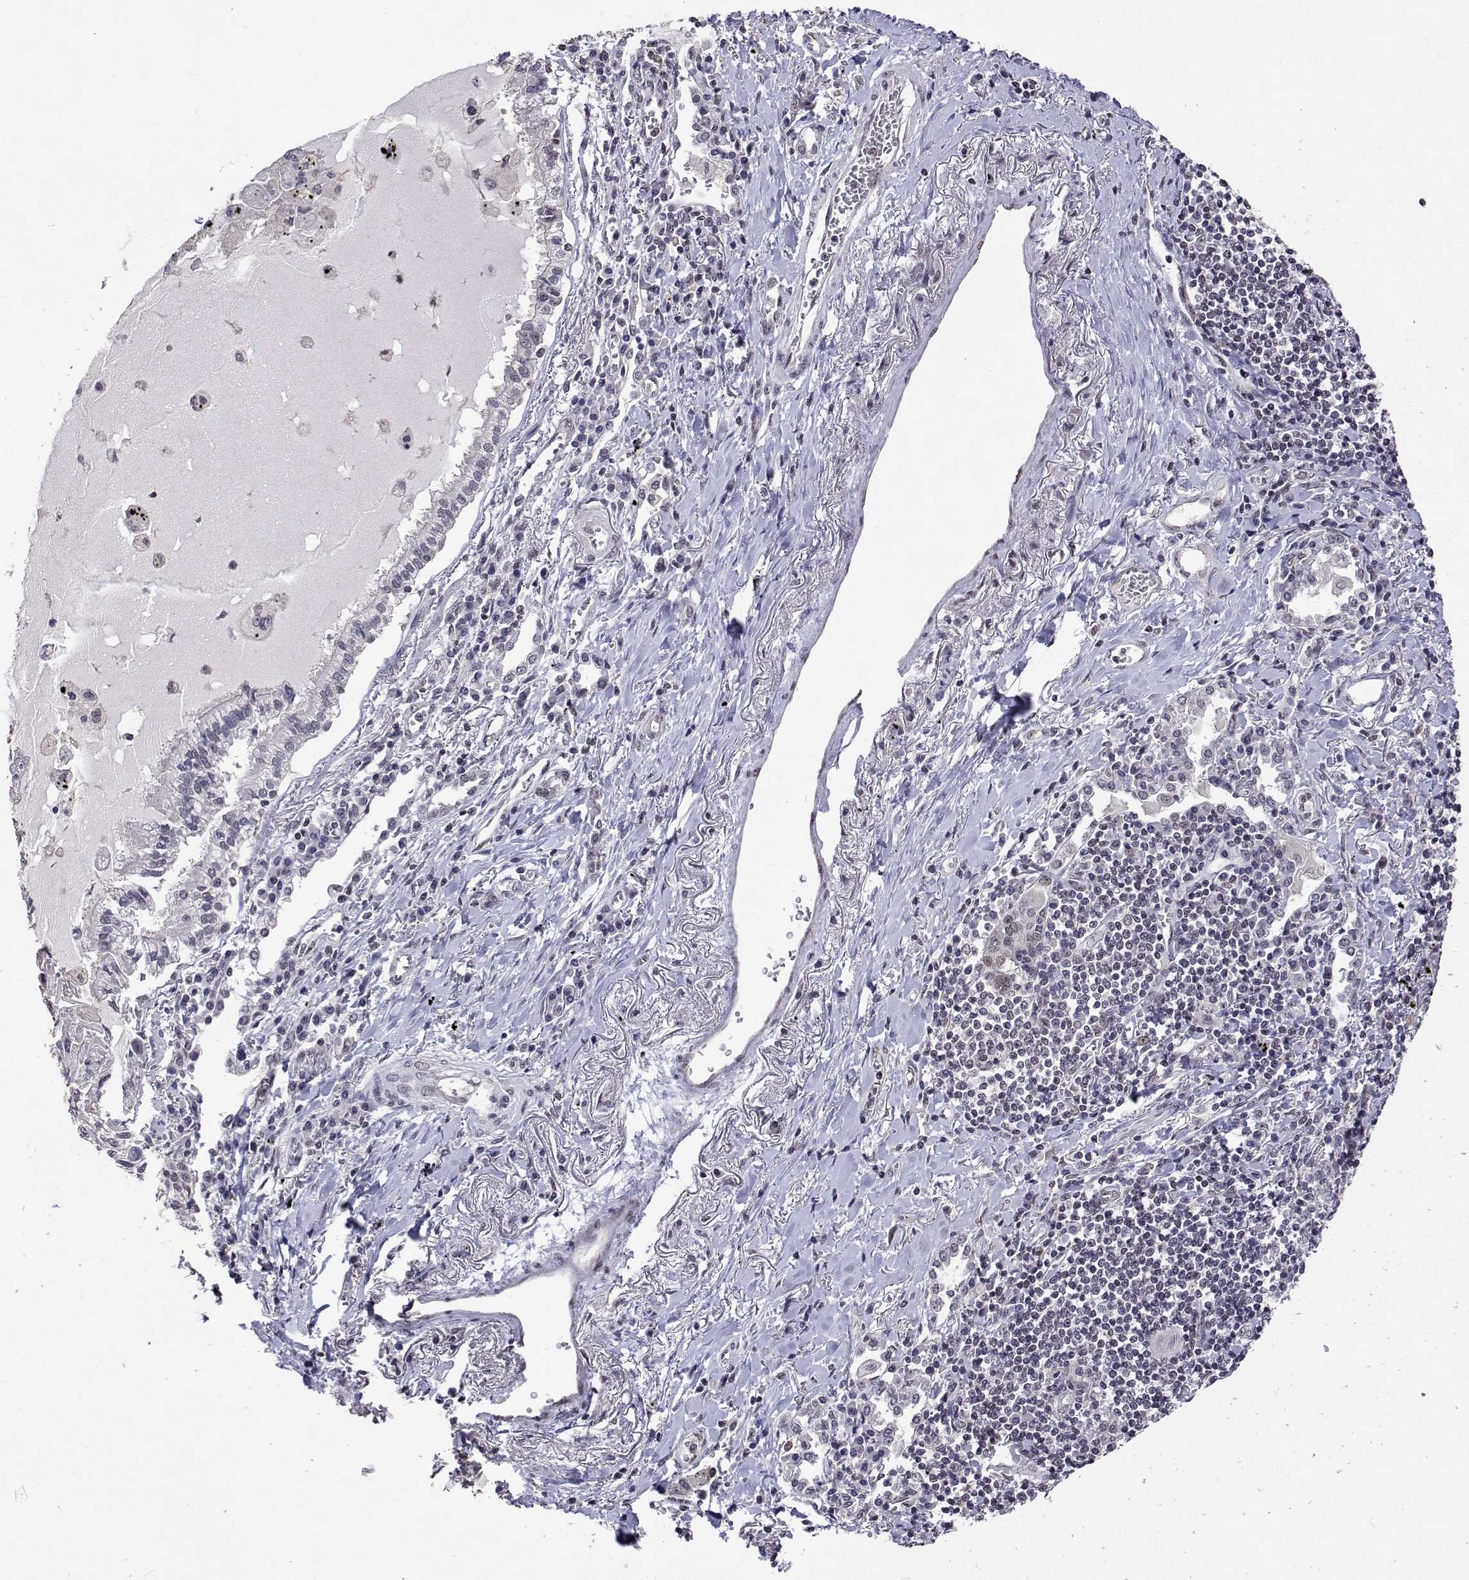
{"staining": {"intensity": "negative", "quantity": "none", "location": "none"}, "tissue": "lung cancer", "cell_type": "Tumor cells", "image_type": "cancer", "snomed": [{"axis": "morphology", "description": "Squamous cell carcinoma, NOS"}, {"axis": "topography", "description": "Lung"}], "caption": "Tumor cells show no significant protein staining in lung cancer.", "gene": "HNRNPA0", "patient": {"sex": "male", "age": 78}}